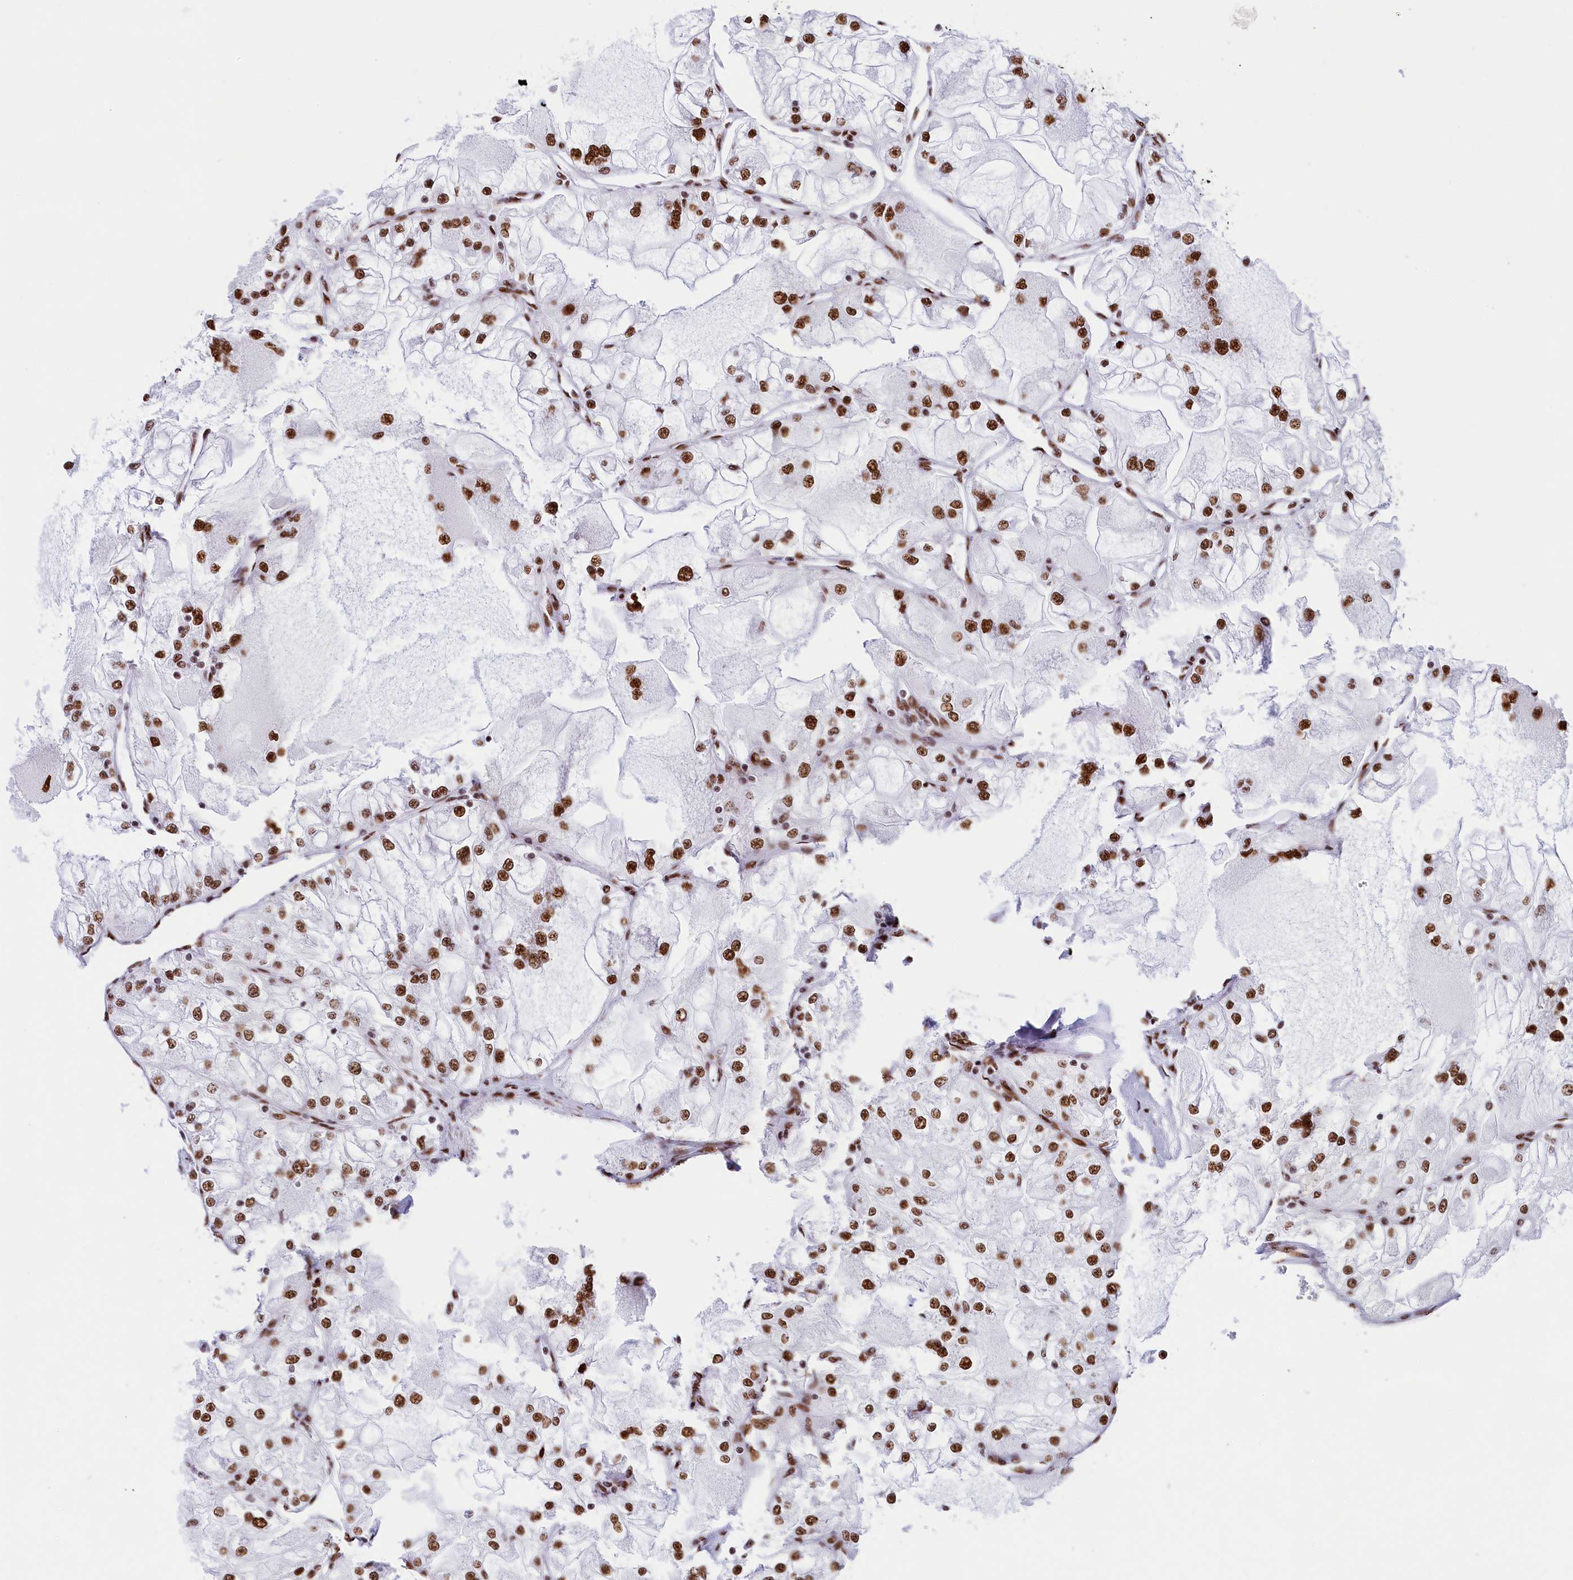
{"staining": {"intensity": "moderate", "quantity": ">75%", "location": "nuclear"}, "tissue": "renal cancer", "cell_type": "Tumor cells", "image_type": "cancer", "snomed": [{"axis": "morphology", "description": "Adenocarcinoma, NOS"}, {"axis": "topography", "description": "Kidney"}], "caption": "Immunohistochemistry (IHC) photomicrograph of neoplastic tissue: human renal cancer (adenocarcinoma) stained using immunohistochemistry (IHC) reveals medium levels of moderate protein expression localized specifically in the nuclear of tumor cells, appearing as a nuclear brown color.", "gene": "SNRNP70", "patient": {"sex": "female", "age": 72}}